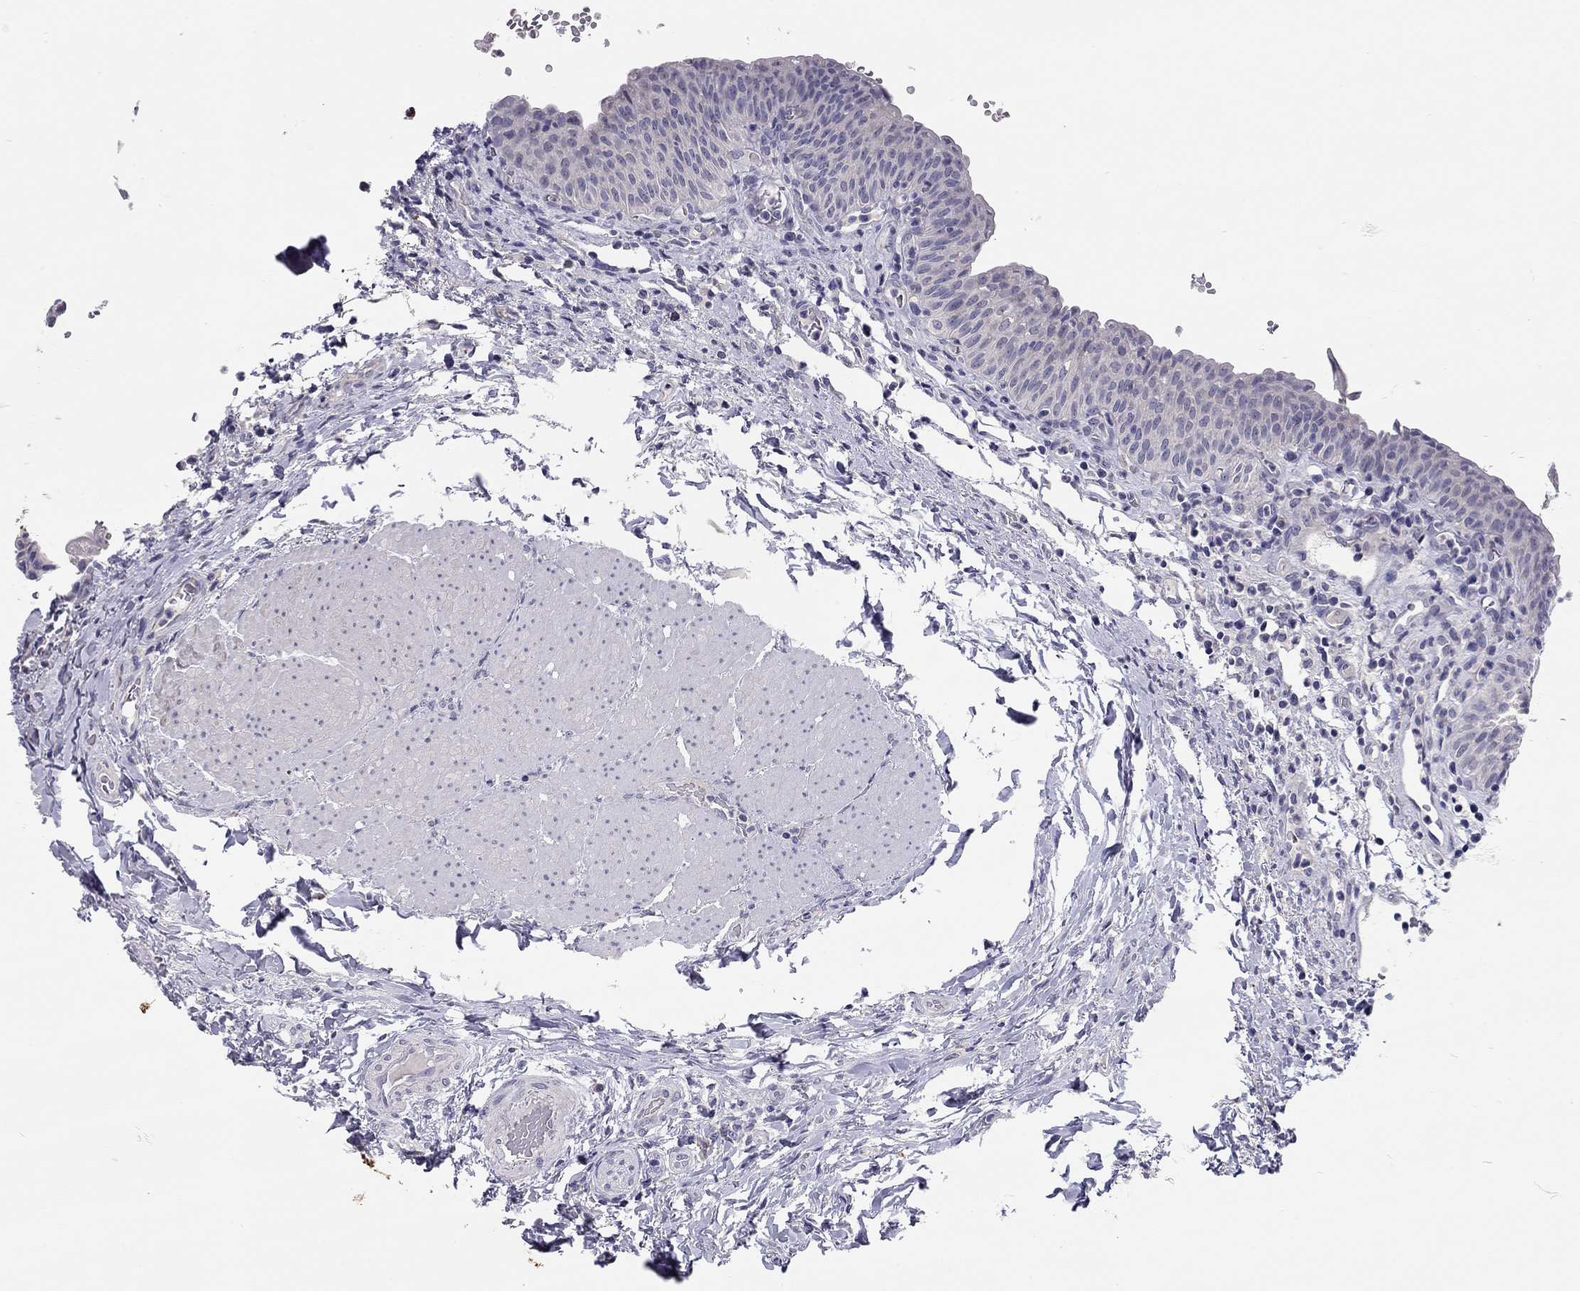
{"staining": {"intensity": "negative", "quantity": "none", "location": "none"}, "tissue": "urinary bladder", "cell_type": "Urothelial cells", "image_type": "normal", "snomed": [{"axis": "morphology", "description": "Normal tissue, NOS"}, {"axis": "topography", "description": "Urinary bladder"}], "caption": "There is no significant staining in urothelial cells of urinary bladder. (Stains: DAB IHC with hematoxylin counter stain, Microscopy: brightfield microscopy at high magnification).", "gene": "SCARB1", "patient": {"sex": "male", "age": 66}}